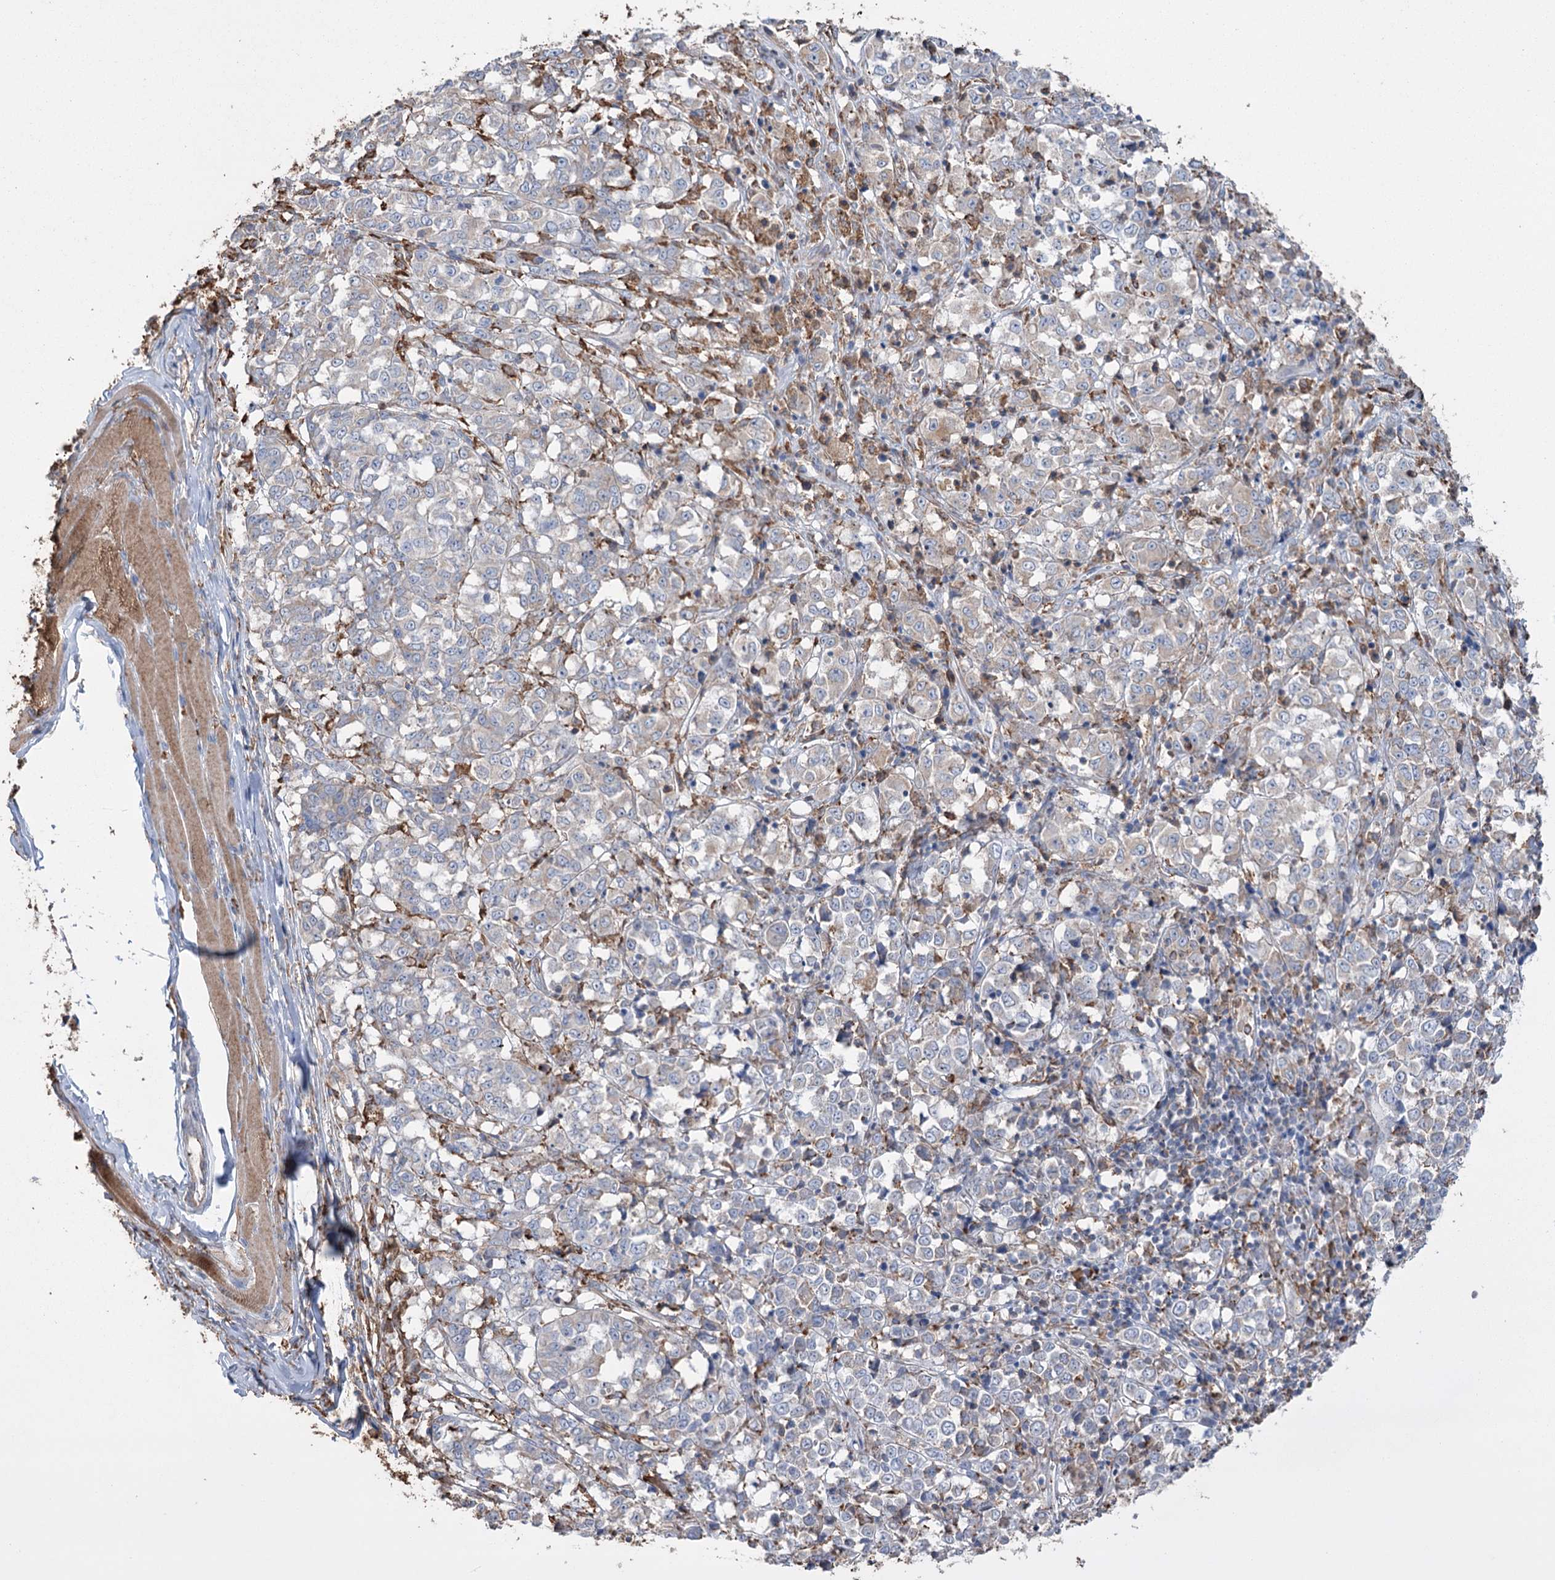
{"staining": {"intensity": "negative", "quantity": "none", "location": "none"}, "tissue": "melanoma", "cell_type": "Tumor cells", "image_type": "cancer", "snomed": [{"axis": "morphology", "description": "Malignant melanoma, NOS"}, {"axis": "topography", "description": "Skin"}], "caption": "Protein analysis of melanoma displays no significant expression in tumor cells.", "gene": "TRIM71", "patient": {"sex": "female", "age": 72}}